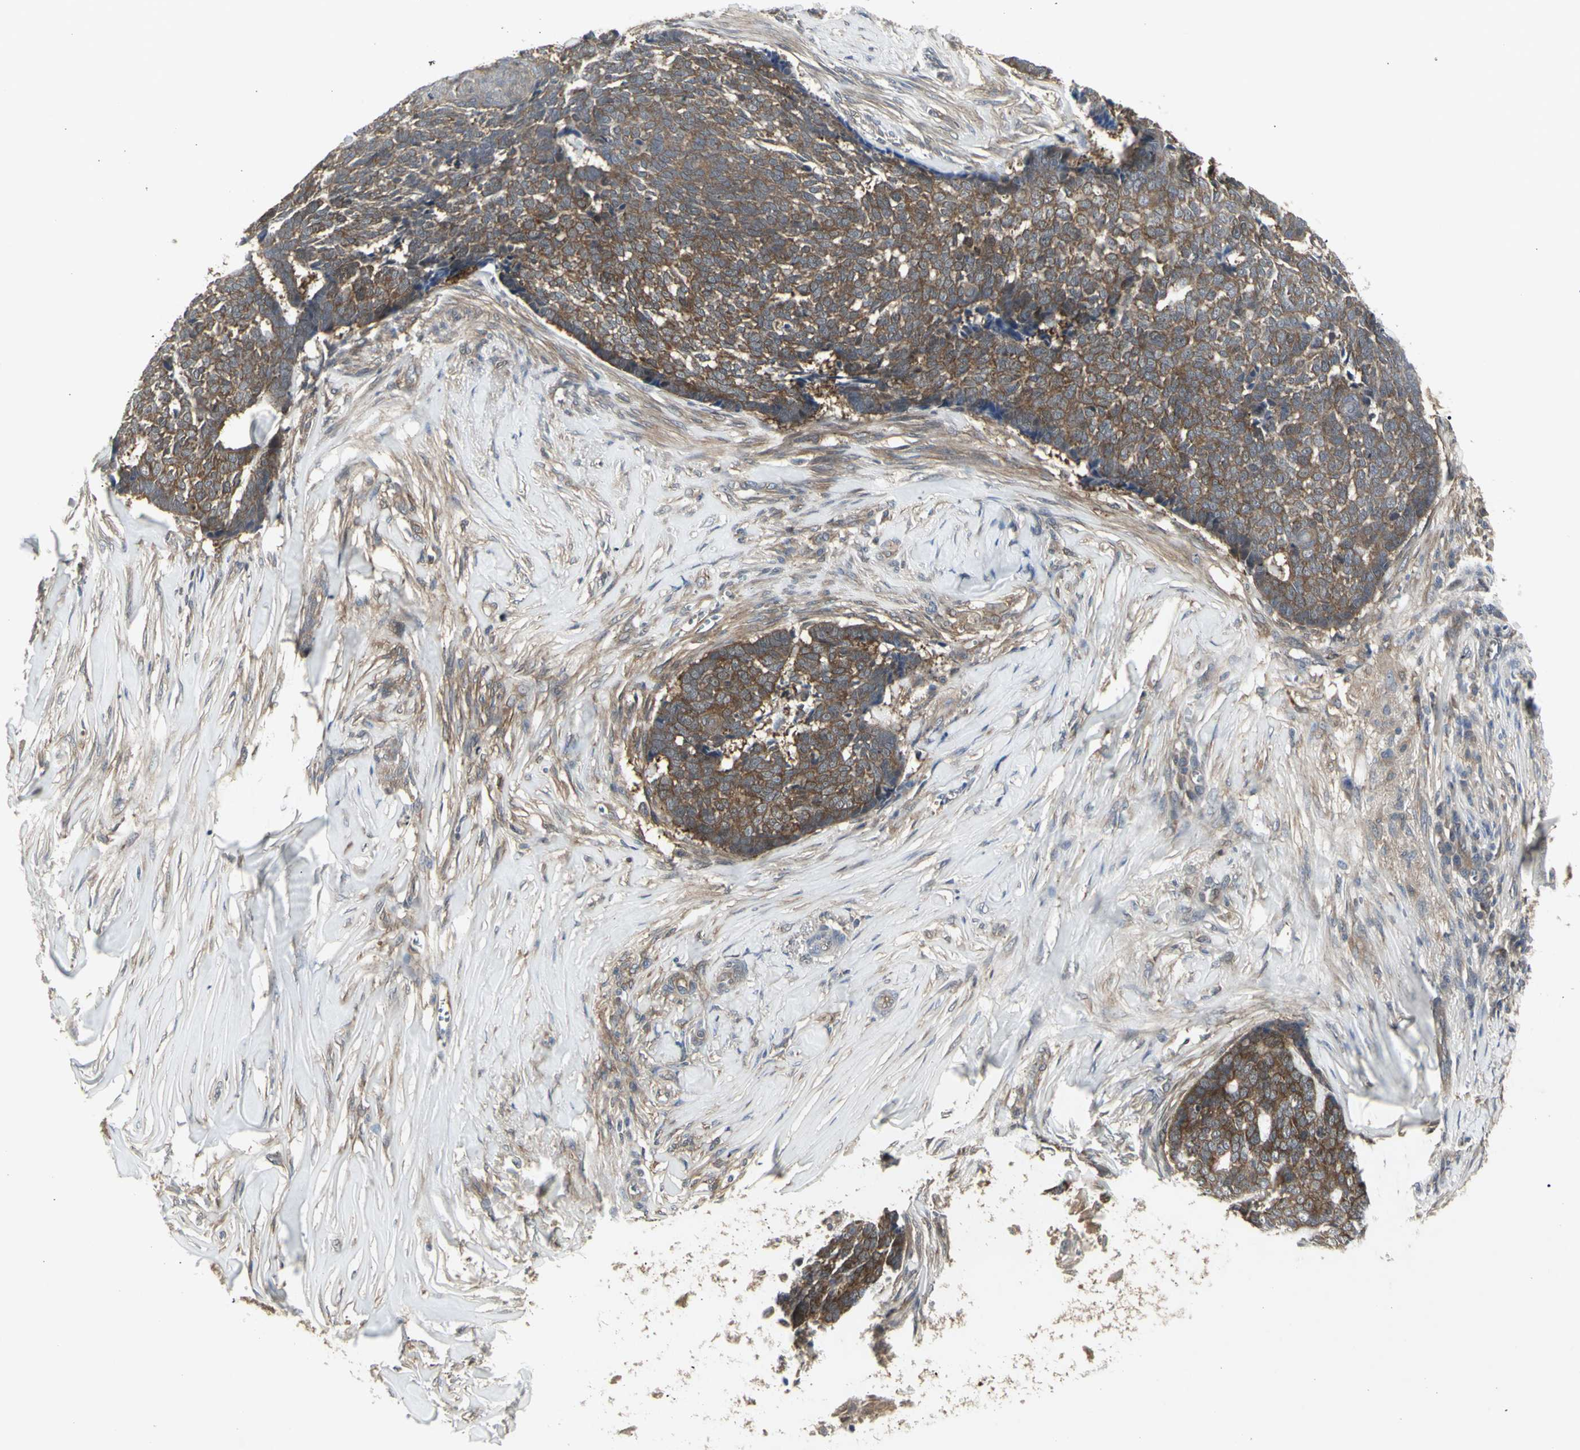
{"staining": {"intensity": "moderate", "quantity": ">75%", "location": "cytoplasmic/membranous"}, "tissue": "skin cancer", "cell_type": "Tumor cells", "image_type": "cancer", "snomed": [{"axis": "morphology", "description": "Basal cell carcinoma"}, {"axis": "topography", "description": "Skin"}], "caption": "Immunohistochemical staining of basal cell carcinoma (skin) displays medium levels of moderate cytoplasmic/membranous staining in about >75% of tumor cells.", "gene": "CHURC1-FNTB", "patient": {"sex": "male", "age": 84}}